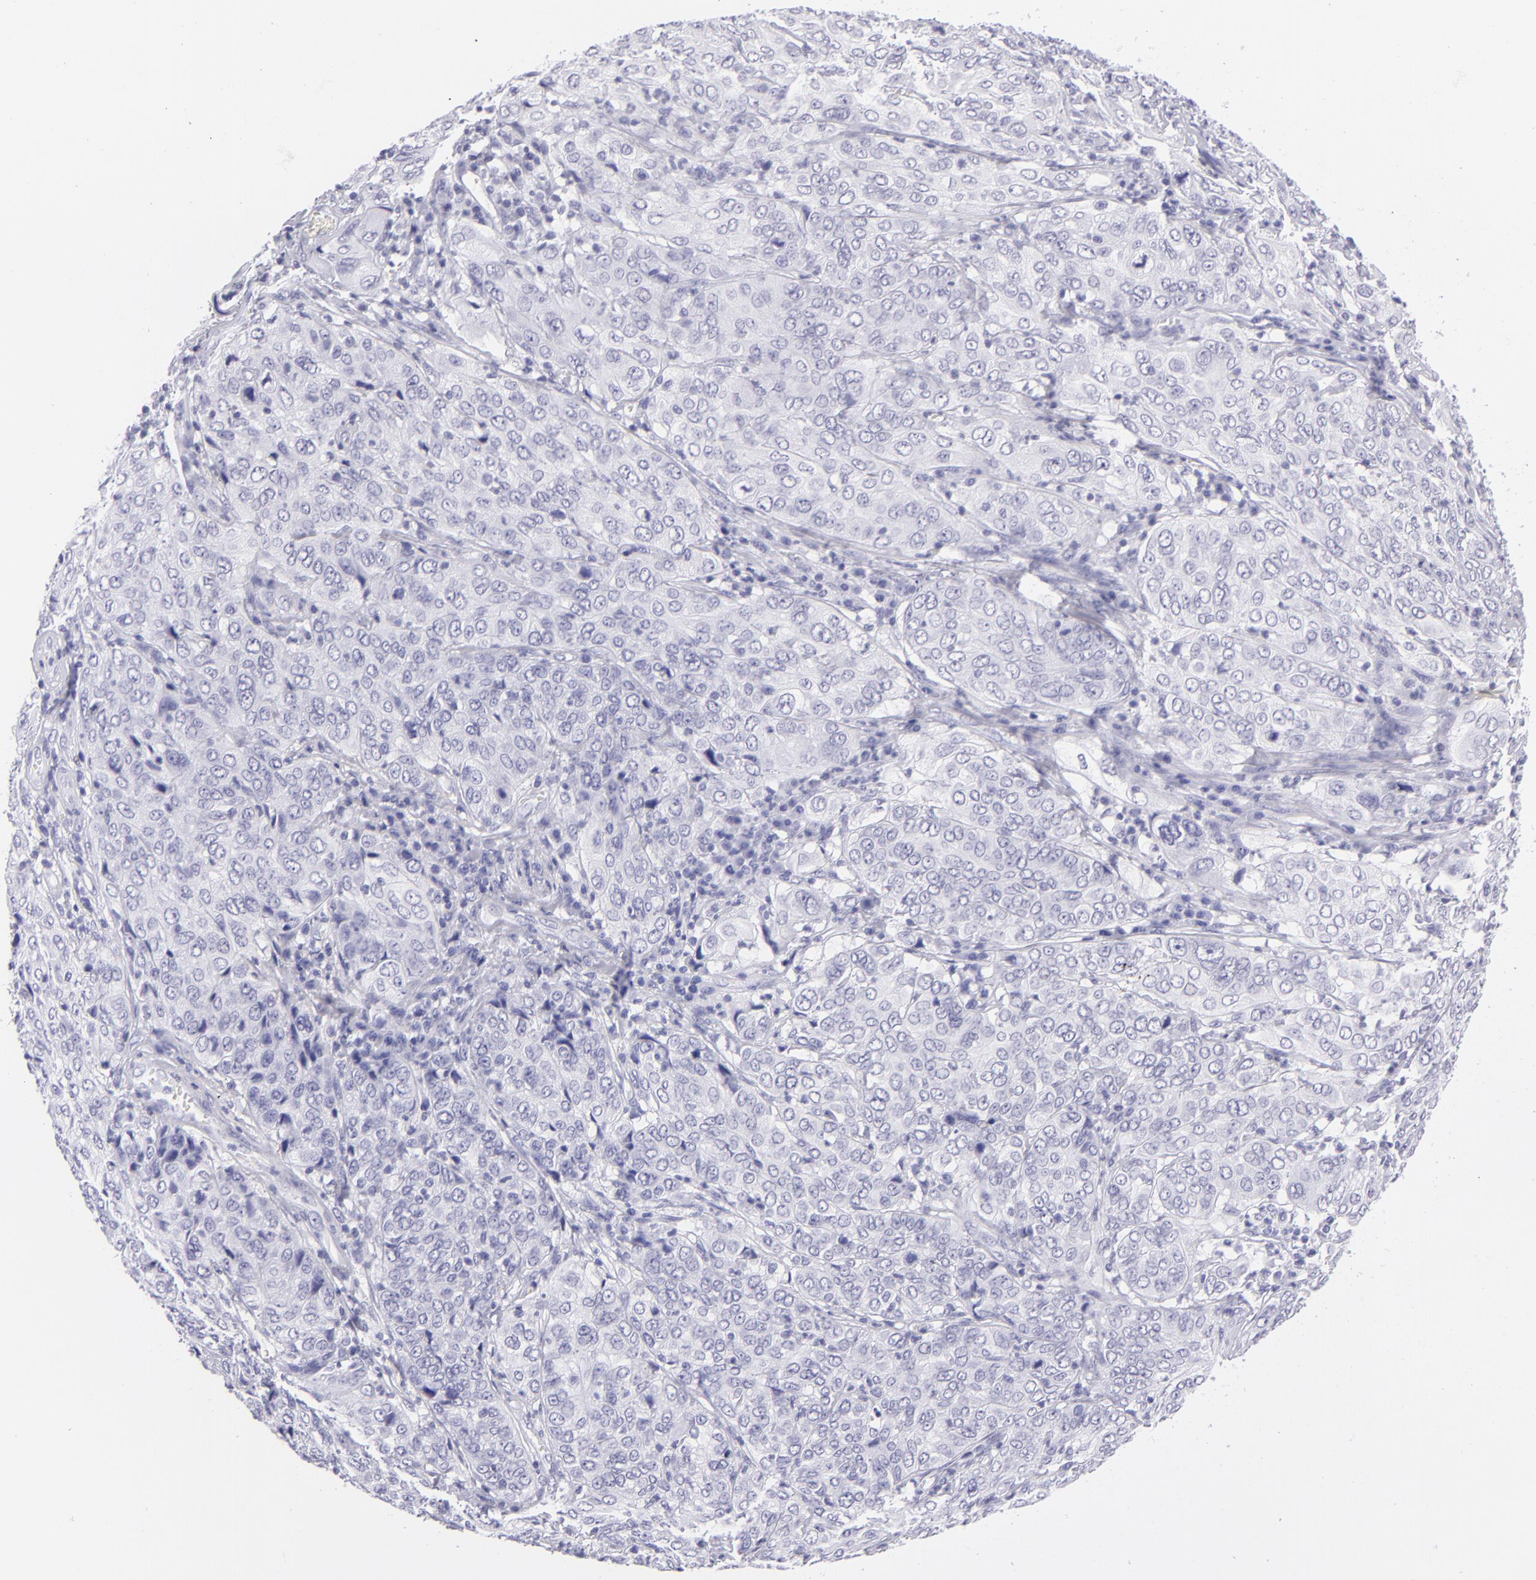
{"staining": {"intensity": "negative", "quantity": "none", "location": "none"}, "tissue": "cervical cancer", "cell_type": "Tumor cells", "image_type": "cancer", "snomed": [{"axis": "morphology", "description": "Squamous cell carcinoma, NOS"}, {"axis": "topography", "description": "Cervix"}], "caption": "Cervical cancer stained for a protein using immunohistochemistry (IHC) demonstrates no staining tumor cells.", "gene": "PVALB", "patient": {"sex": "female", "age": 38}}